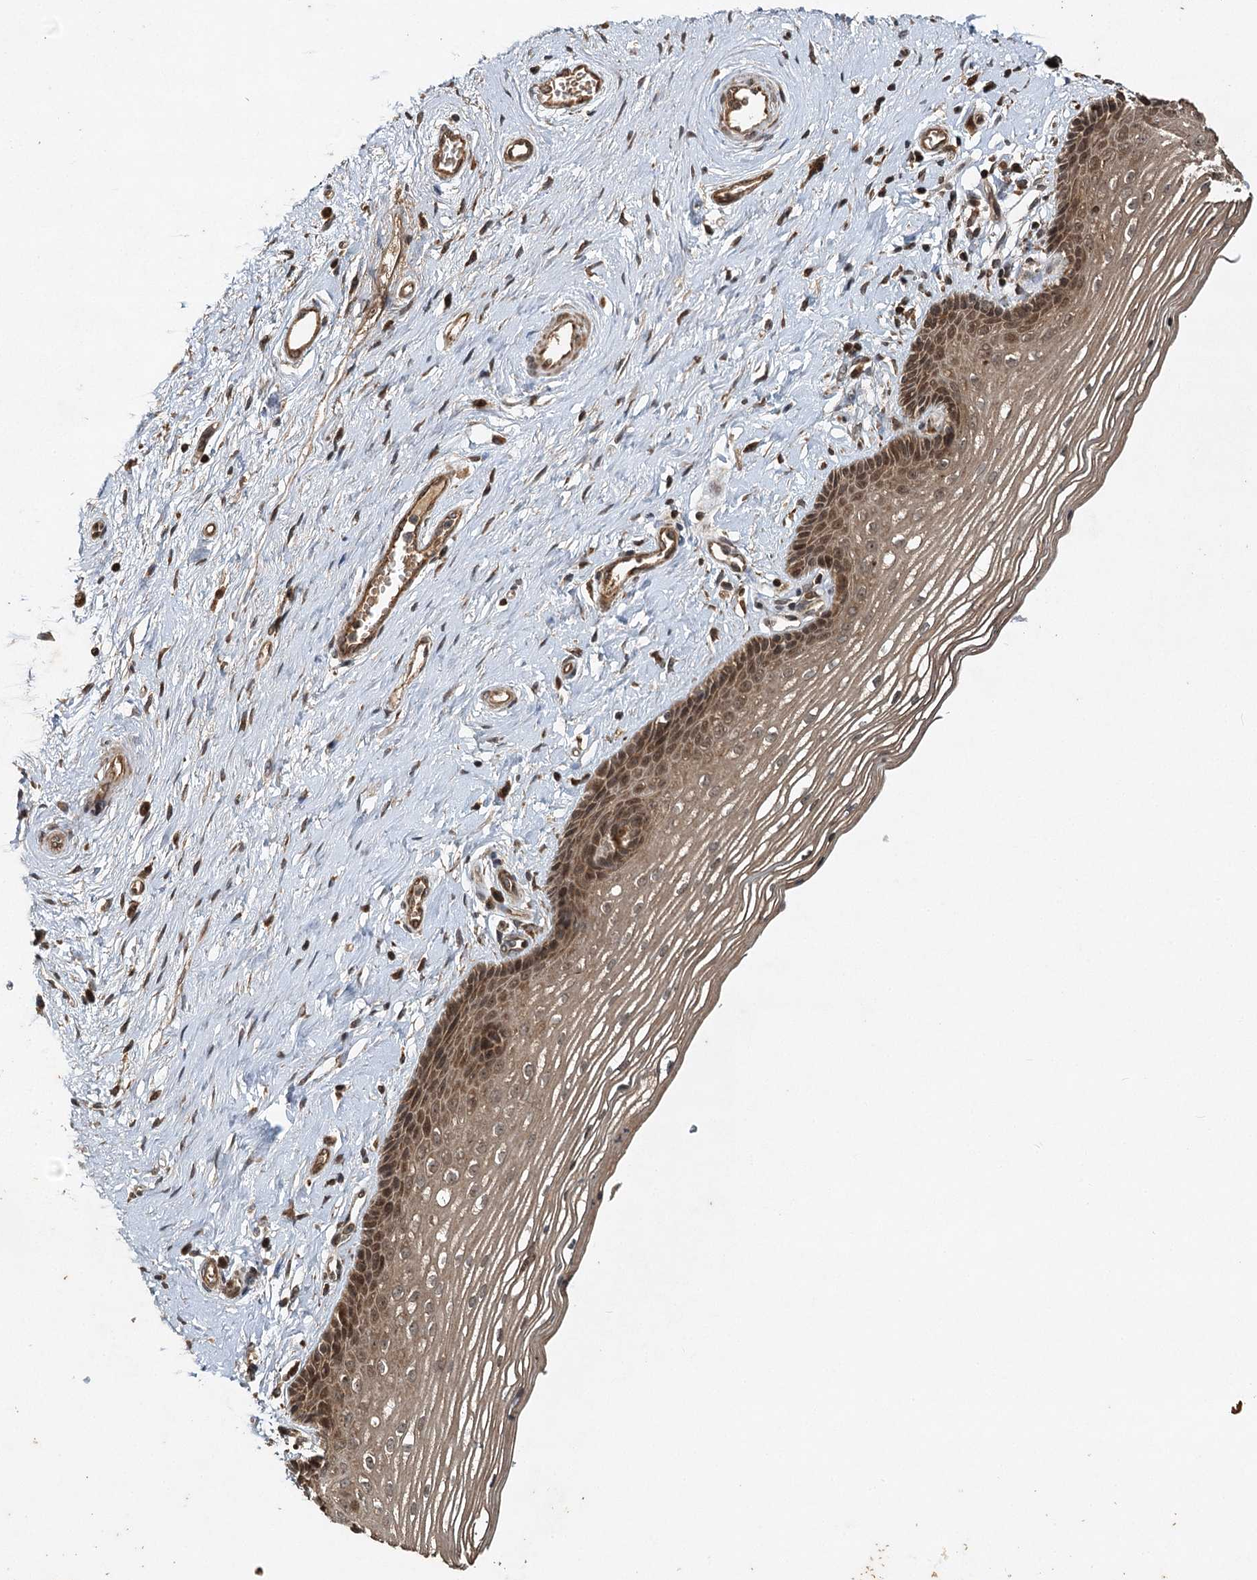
{"staining": {"intensity": "moderate", "quantity": ">75%", "location": "cytoplasmic/membranous"}, "tissue": "vagina", "cell_type": "Squamous epithelial cells", "image_type": "normal", "snomed": [{"axis": "morphology", "description": "Normal tissue, NOS"}, {"axis": "topography", "description": "Vagina"}], "caption": "Brown immunohistochemical staining in benign human vagina demonstrates moderate cytoplasmic/membranous staining in approximately >75% of squamous epithelial cells. (DAB IHC, brown staining for protein, blue staining for nuclei).", "gene": "INSIG2", "patient": {"sex": "female", "age": 46}}